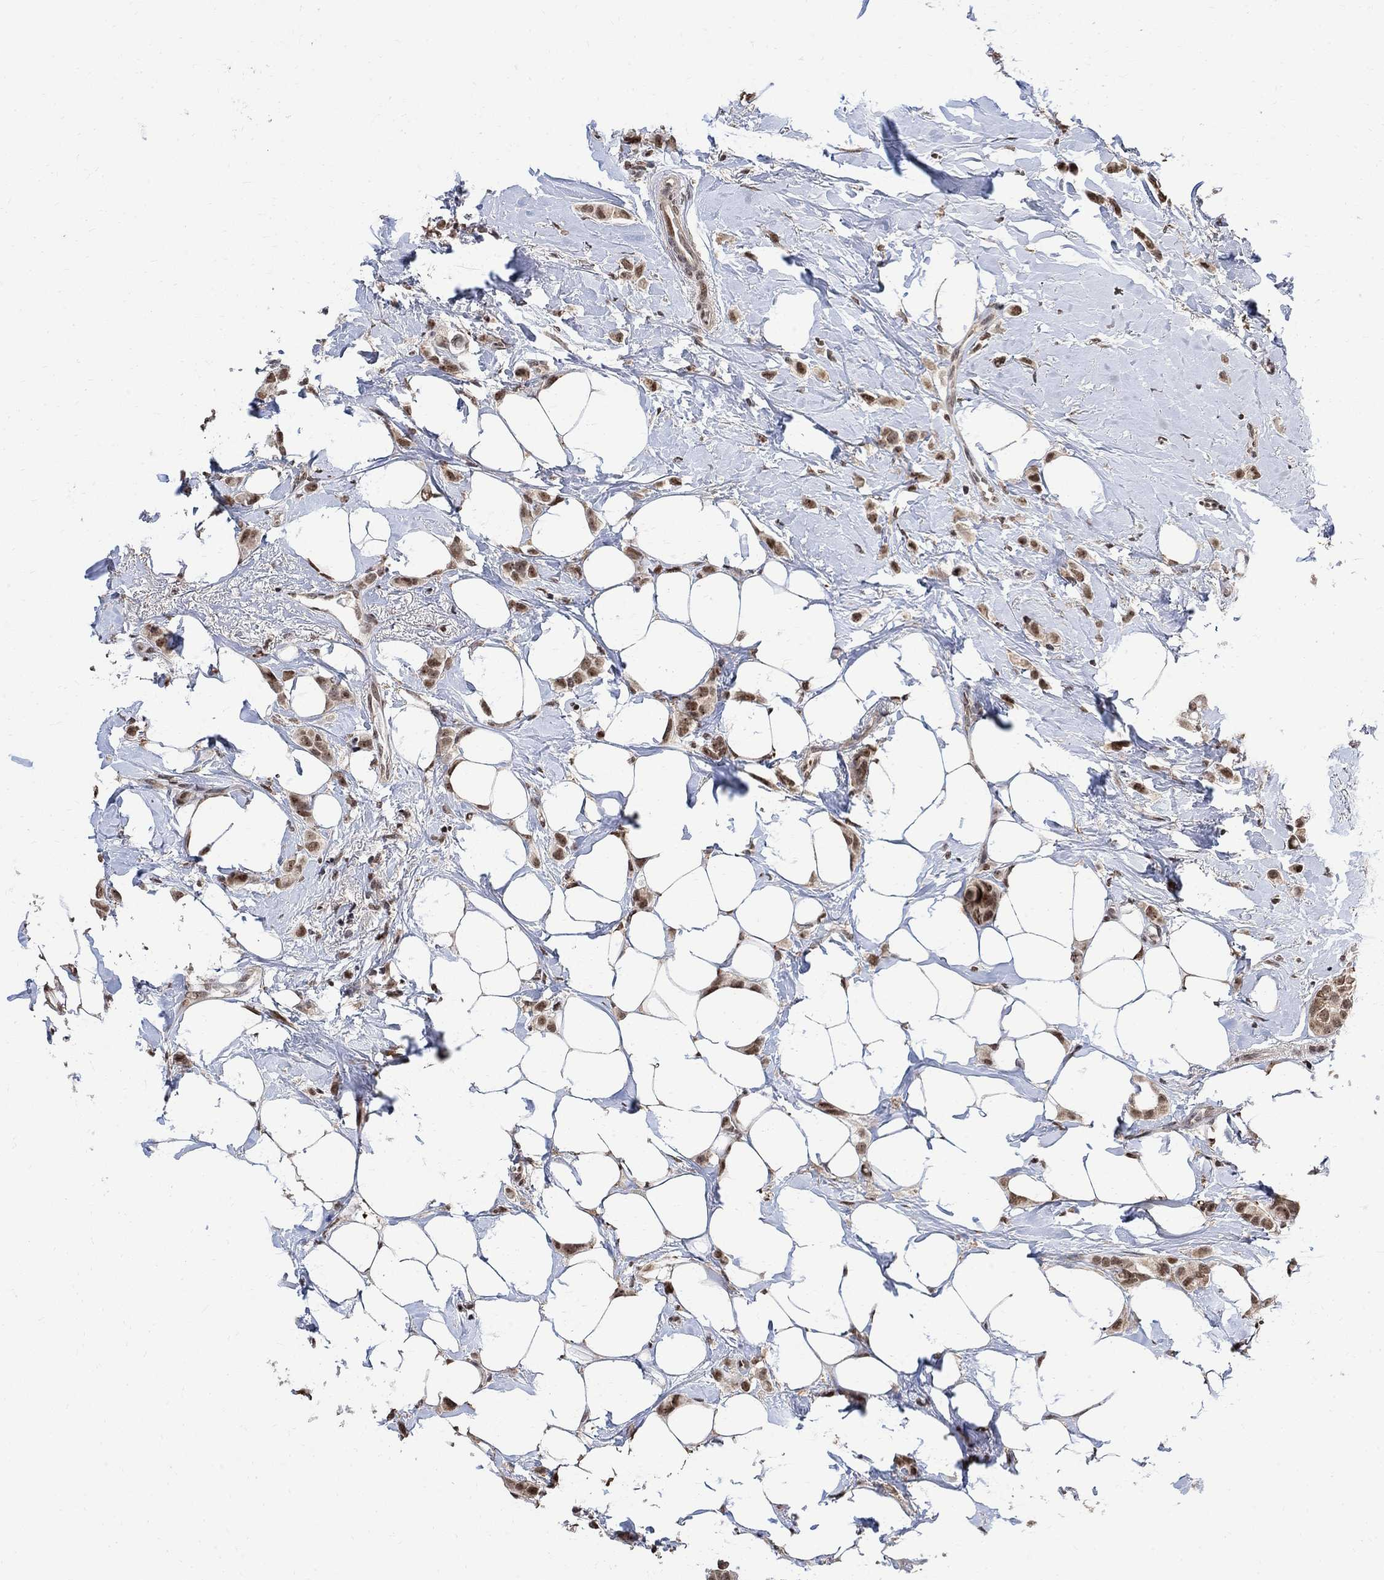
{"staining": {"intensity": "strong", "quantity": ">75%", "location": "nuclear"}, "tissue": "breast cancer", "cell_type": "Tumor cells", "image_type": "cancer", "snomed": [{"axis": "morphology", "description": "Lobular carcinoma"}, {"axis": "topography", "description": "Breast"}], "caption": "A brown stain highlights strong nuclear positivity of a protein in breast cancer tumor cells.", "gene": "E4F1", "patient": {"sex": "female", "age": 66}}